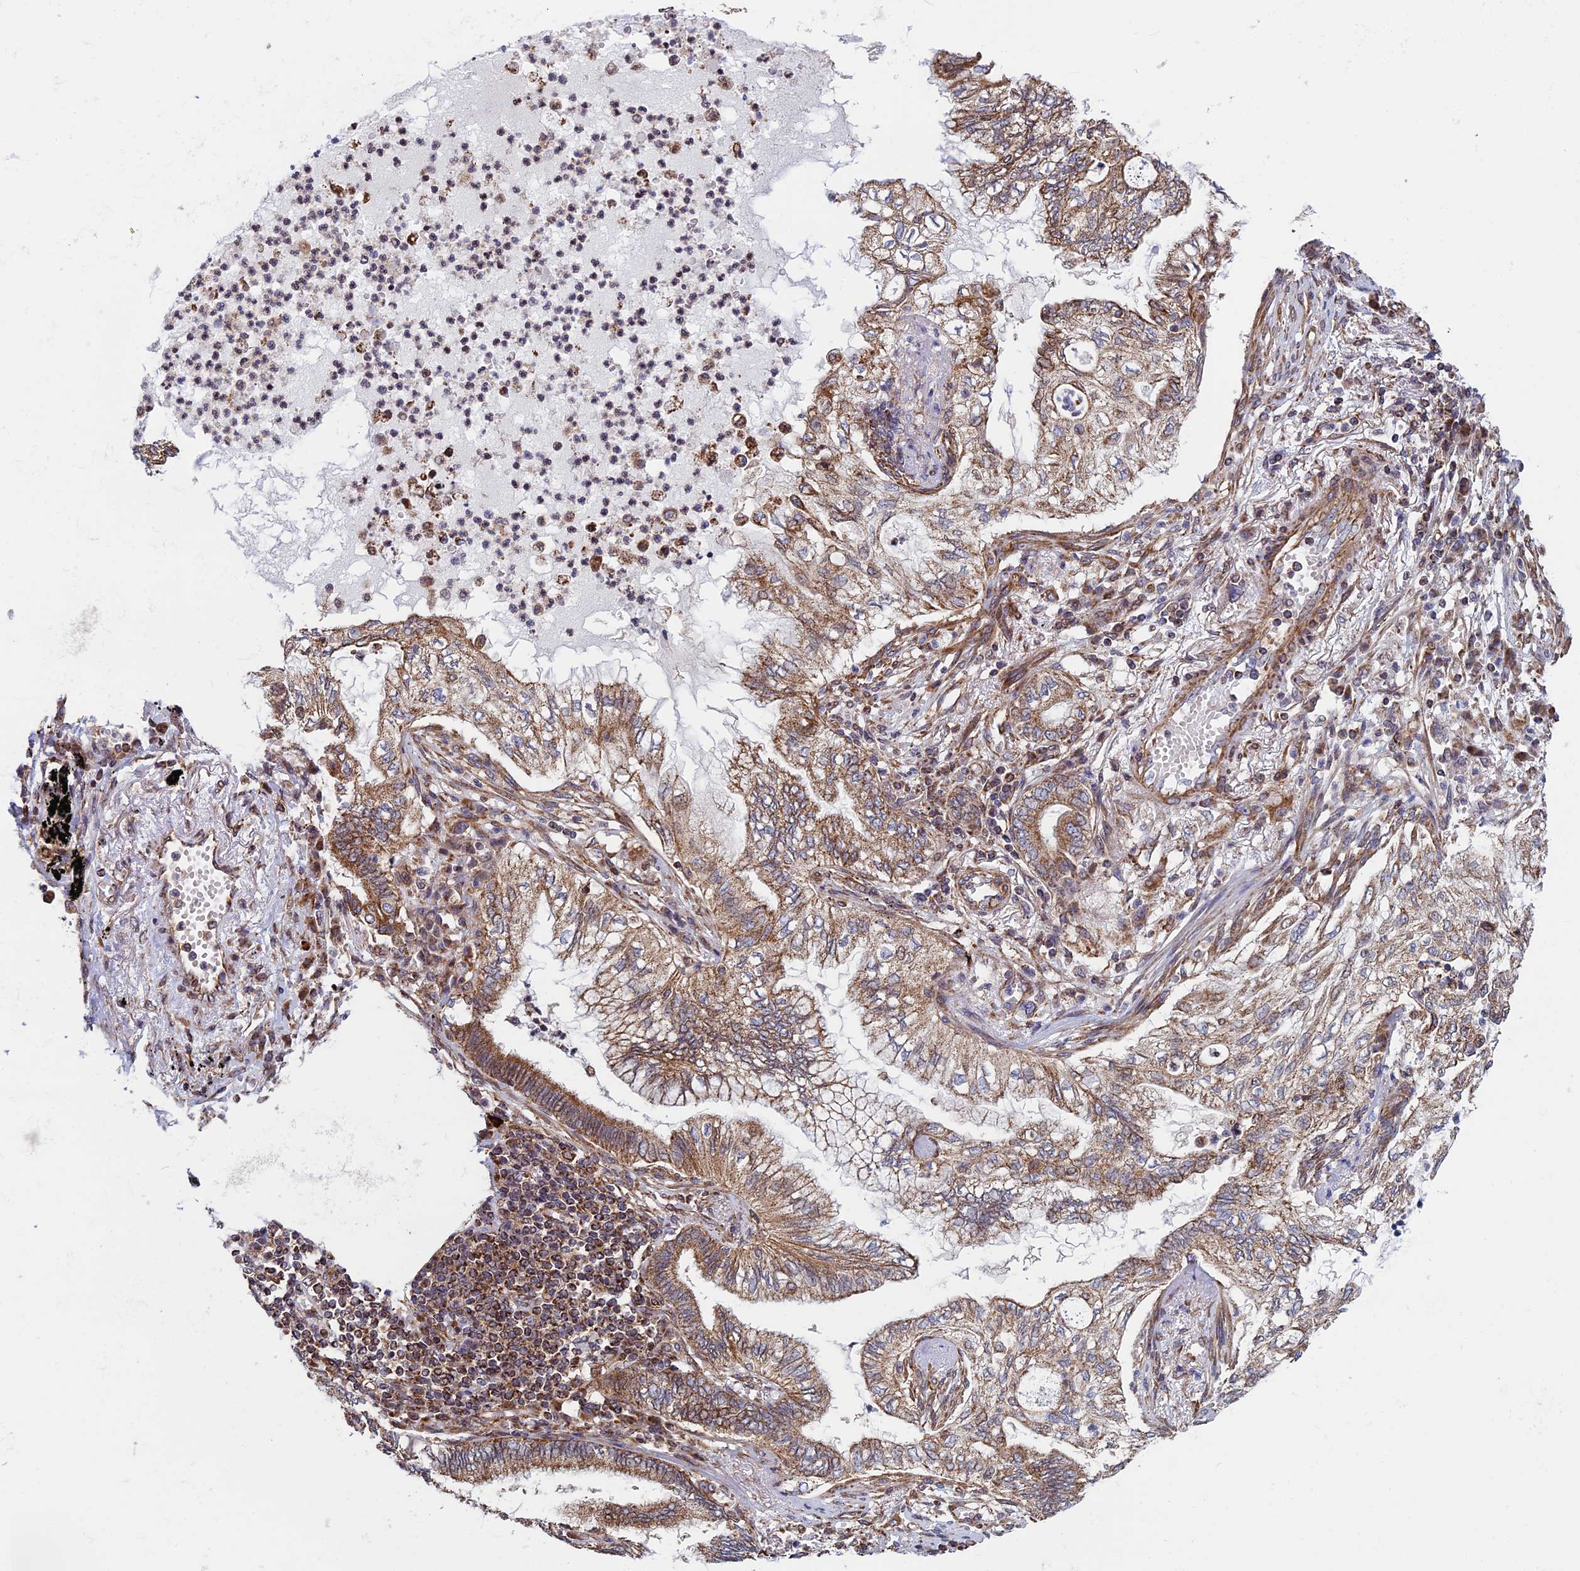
{"staining": {"intensity": "moderate", "quantity": ">75%", "location": "cytoplasmic/membranous"}, "tissue": "lung cancer", "cell_type": "Tumor cells", "image_type": "cancer", "snomed": [{"axis": "morphology", "description": "Adenocarcinoma, NOS"}, {"axis": "topography", "description": "Lung"}], "caption": "Immunohistochemistry (IHC) of lung adenocarcinoma reveals medium levels of moderate cytoplasmic/membranous staining in approximately >75% of tumor cells.", "gene": "CCDC8", "patient": {"sex": "female", "age": 70}}